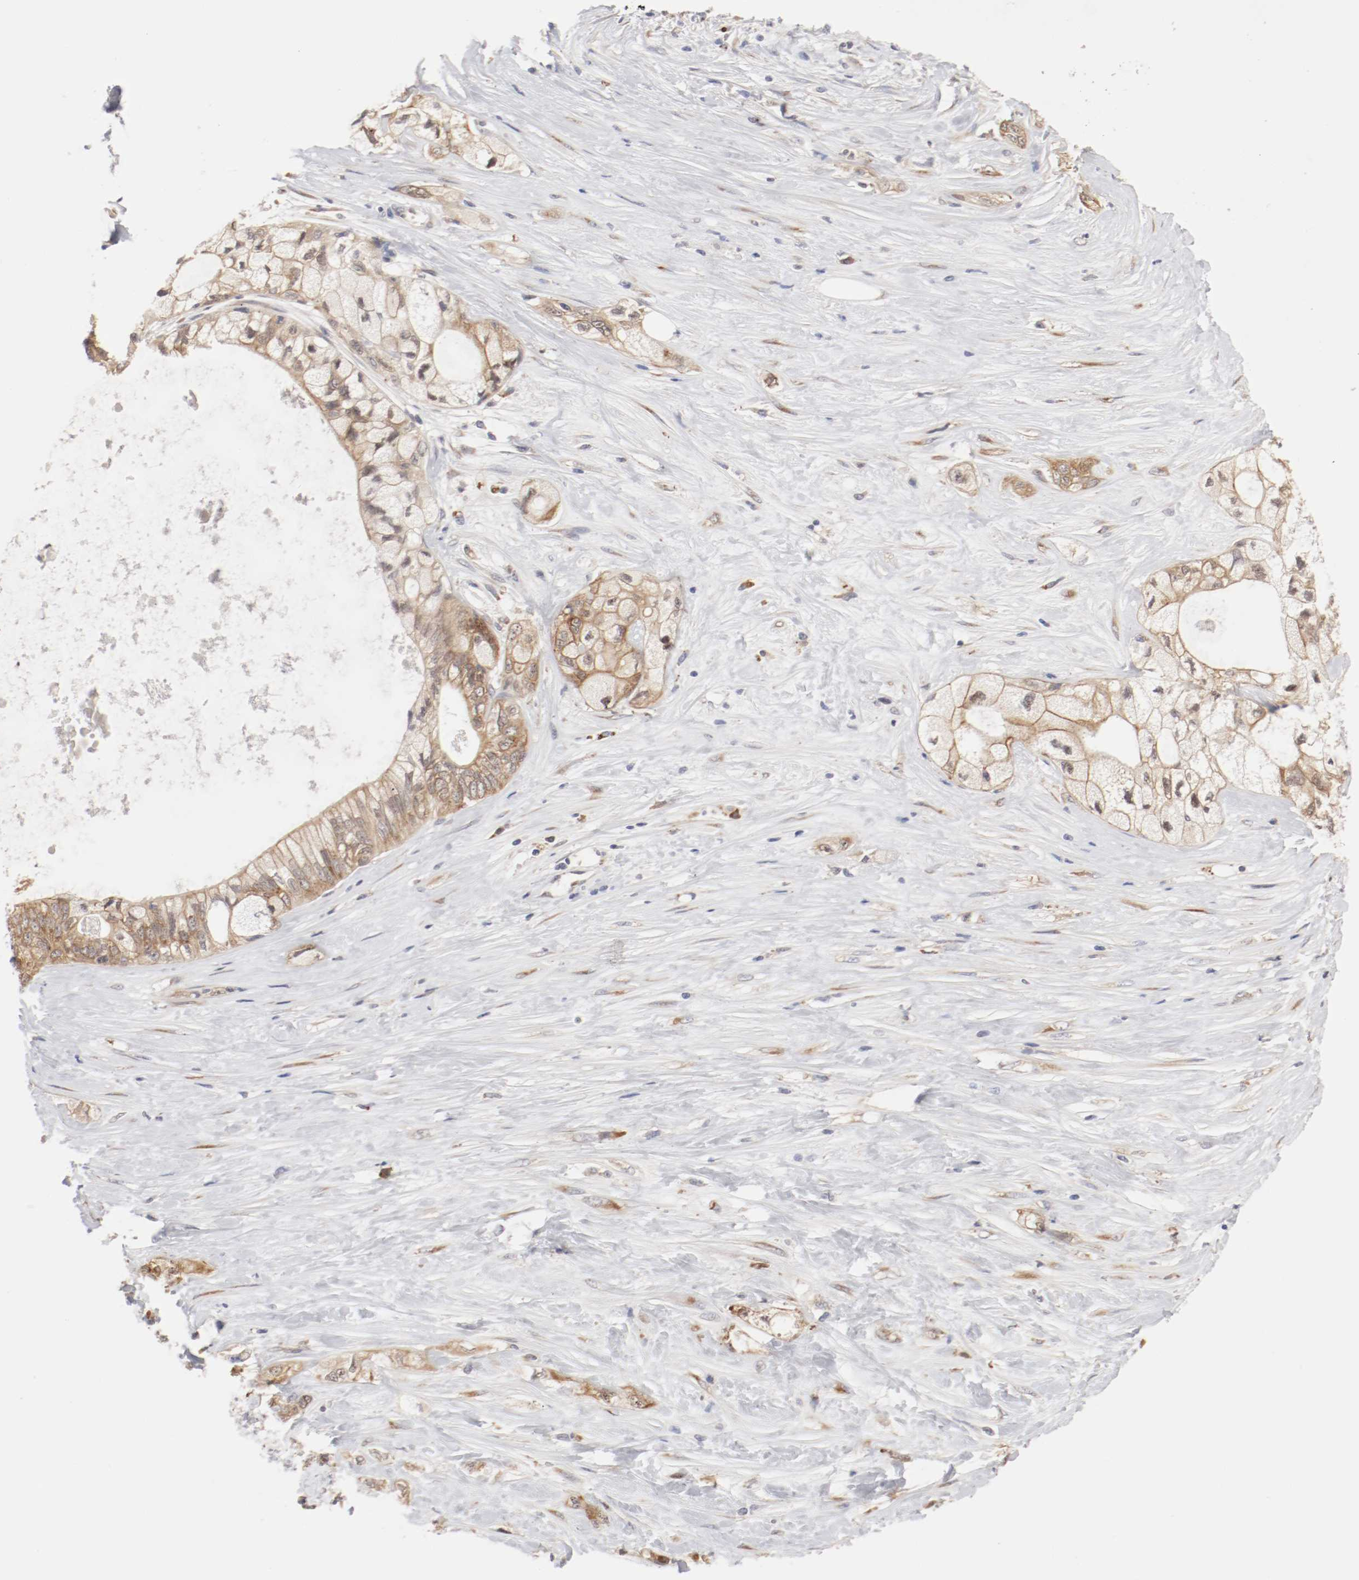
{"staining": {"intensity": "weak", "quantity": ">75%", "location": "cytoplasmic/membranous"}, "tissue": "pancreatic cancer", "cell_type": "Tumor cells", "image_type": "cancer", "snomed": [{"axis": "morphology", "description": "Adenocarcinoma, NOS"}, {"axis": "topography", "description": "Pancreas"}], "caption": "A brown stain labels weak cytoplasmic/membranous positivity of a protein in human pancreatic cancer (adenocarcinoma) tumor cells. (Brightfield microscopy of DAB IHC at high magnification).", "gene": "FKBP3", "patient": {"sex": "male", "age": 70}}